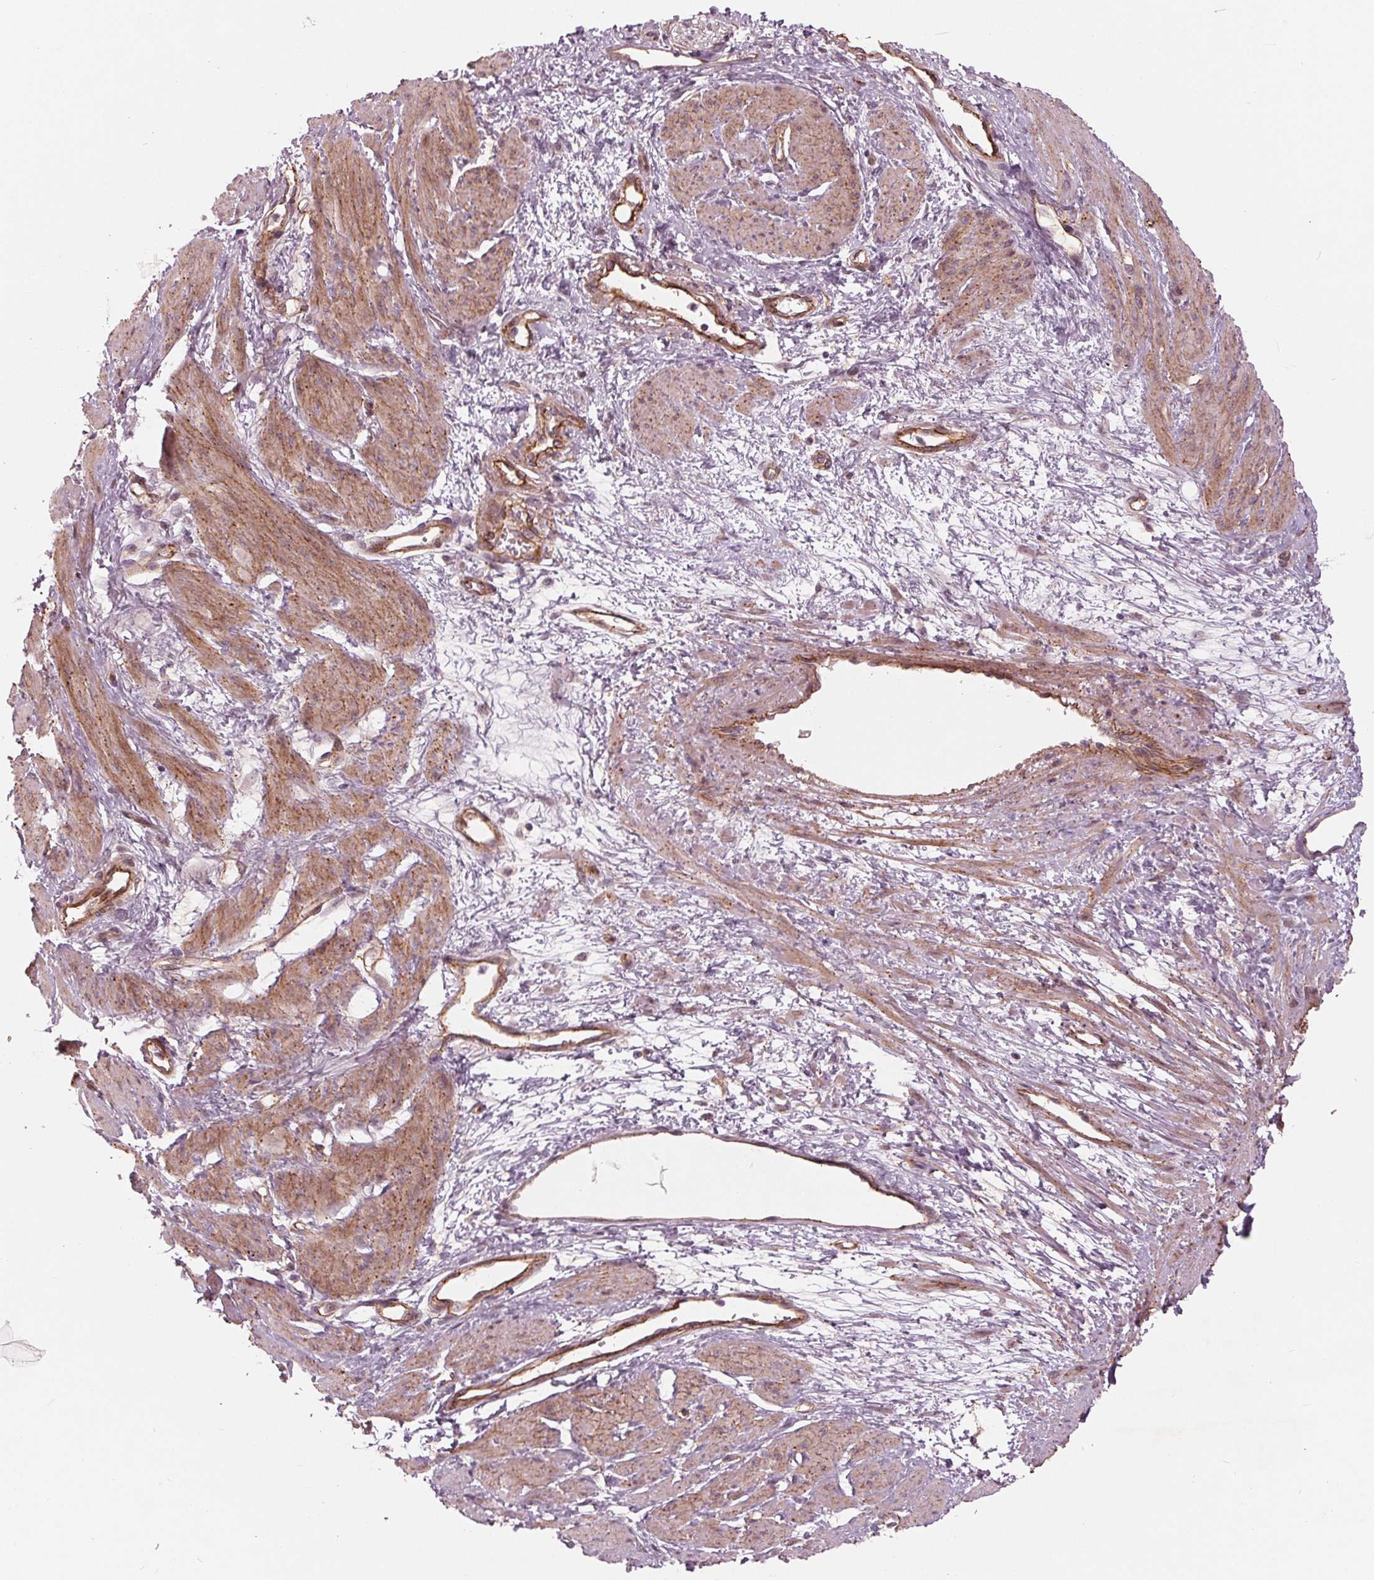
{"staining": {"intensity": "moderate", "quantity": "25%-75%", "location": "cytoplasmic/membranous,nuclear"}, "tissue": "smooth muscle", "cell_type": "Smooth muscle cells", "image_type": "normal", "snomed": [{"axis": "morphology", "description": "Normal tissue, NOS"}, {"axis": "topography", "description": "Smooth muscle"}, {"axis": "topography", "description": "Uterus"}], "caption": "IHC (DAB (3,3'-diaminobenzidine)) staining of benign human smooth muscle reveals moderate cytoplasmic/membranous,nuclear protein staining in approximately 25%-75% of smooth muscle cells. (brown staining indicates protein expression, while blue staining denotes nuclei).", "gene": "TXNIP", "patient": {"sex": "female", "age": 39}}